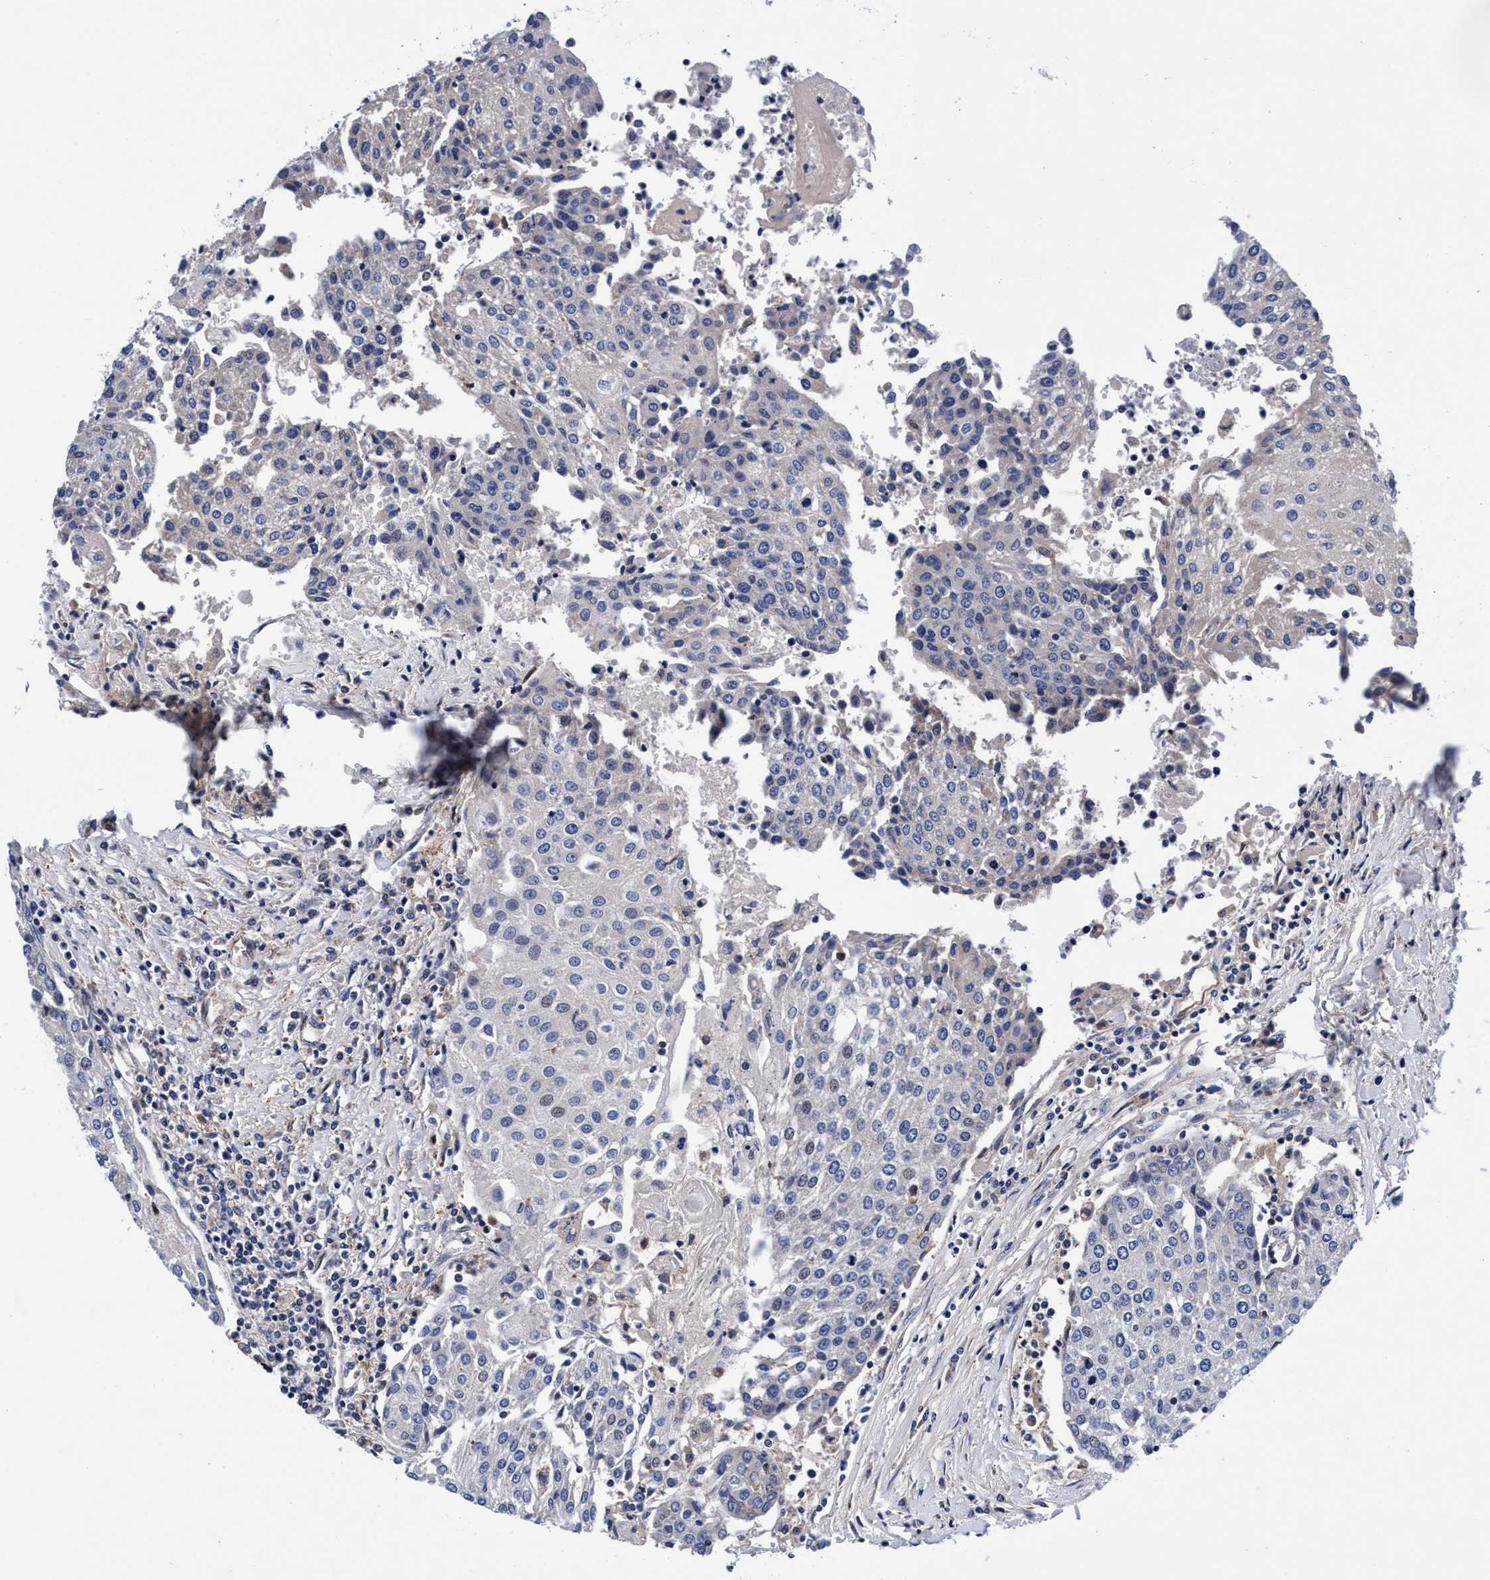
{"staining": {"intensity": "negative", "quantity": "none", "location": "none"}, "tissue": "urothelial cancer", "cell_type": "Tumor cells", "image_type": "cancer", "snomed": [{"axis": "morphology", "description": "Urothelial carcinoma, High grade"}, {"axis": "topography", "description": "Urinary bladder"}], "caption": "IHC photomicrograph of neoplastic tissue: urothelial carcinoma (high-grade) stained with DAB demonstrates no significant protein expression in tumor cells.", "gene": "UBALD2", "patient": {"sex": "female", "age": 85}}